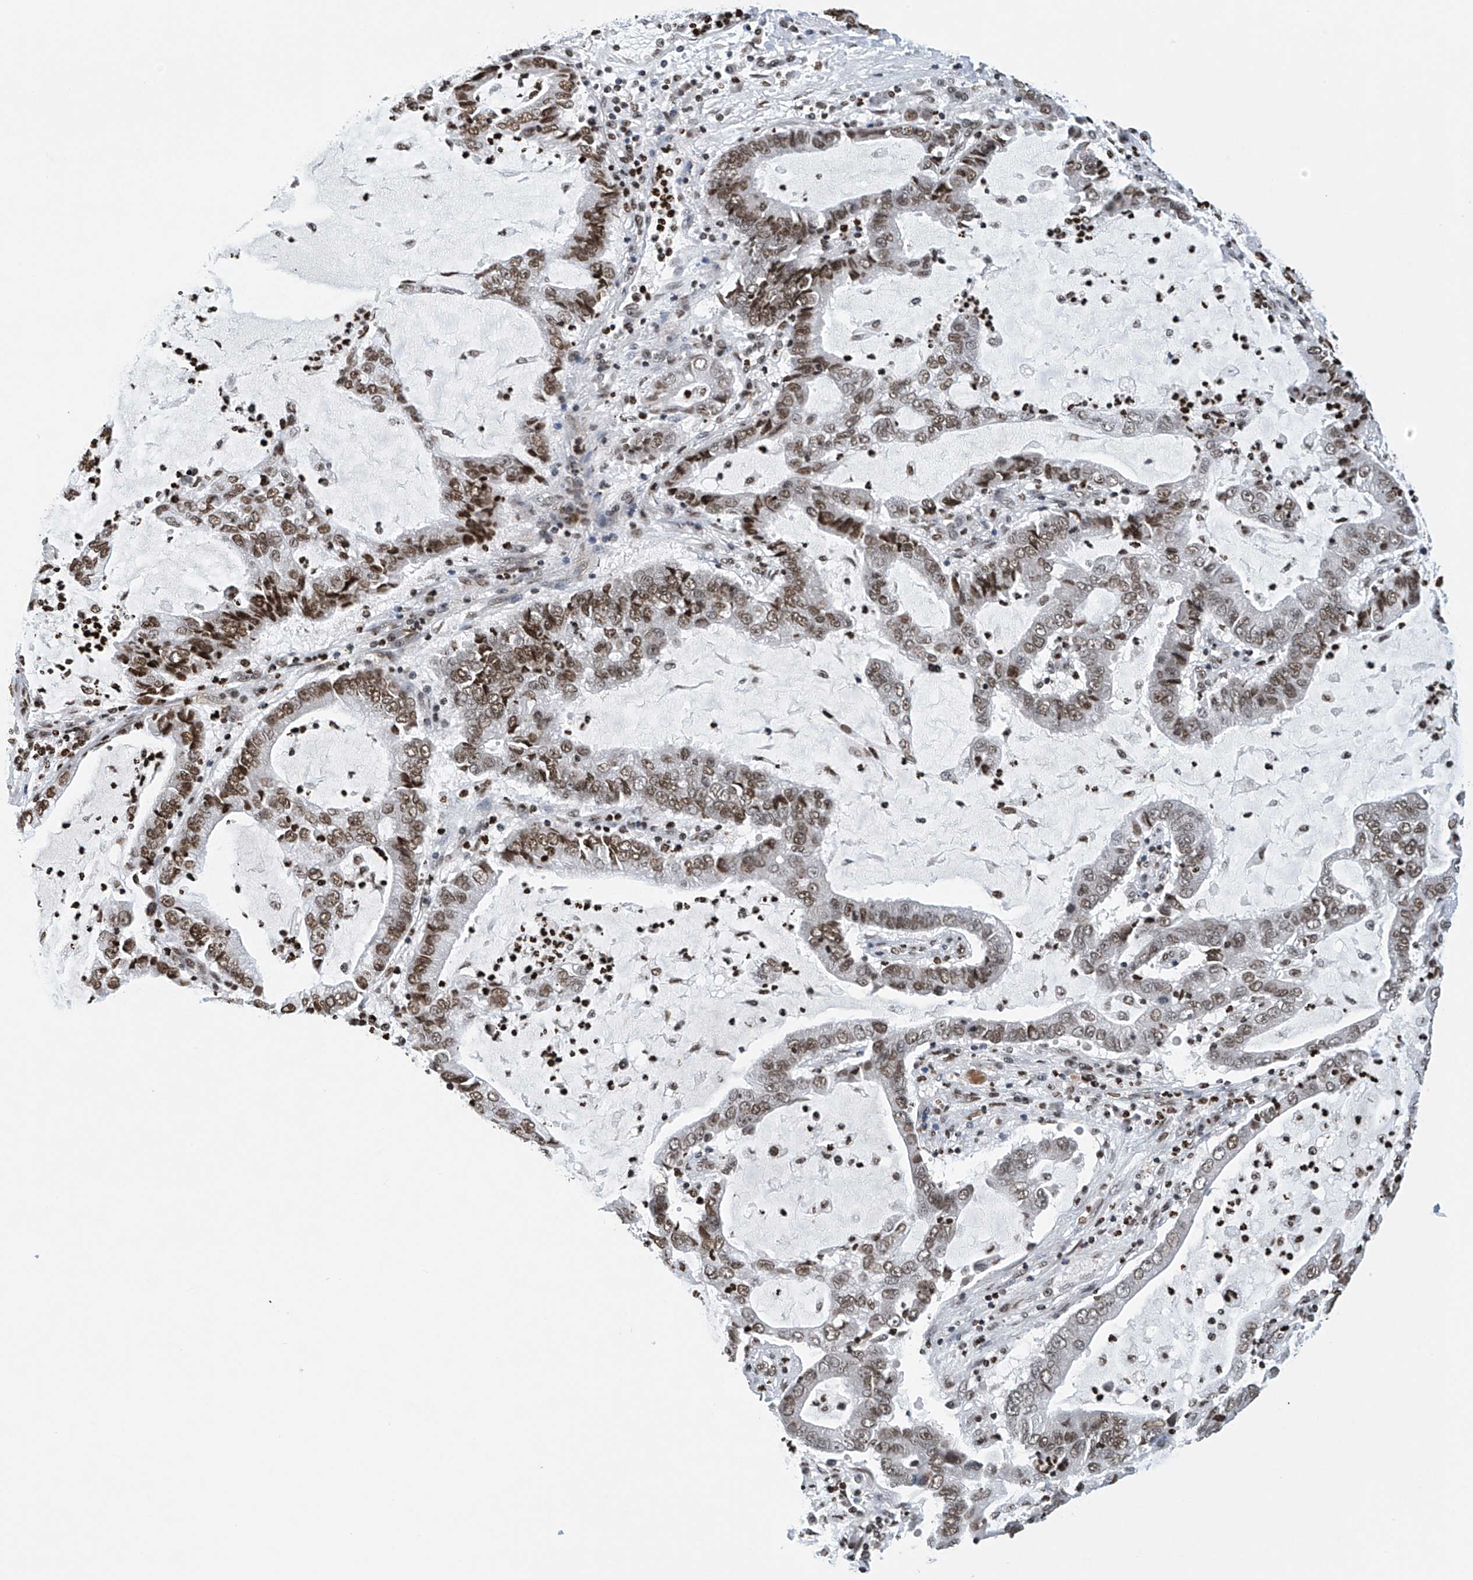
{"staining": {"intensity": "strong", "quantity": ">75%", "location": "nuclear"}, "tissue": "lung cancer", "cell_type": "Tumor cells", "image_type": "cancer", "snomed": [{"axis": "morphology", "description": "Adenocarcinoma, NOS"}, {"axis": "topography", "description": "Lung"}], "caption": "Human lung cancer (adenocarcinoma) stained for a protein (brown) demonstrates strong nuclear positive positivity in approximately >75% of tumor cells.", "gene": "H4C16", "patient": {"sex": "female", "age": 51}}